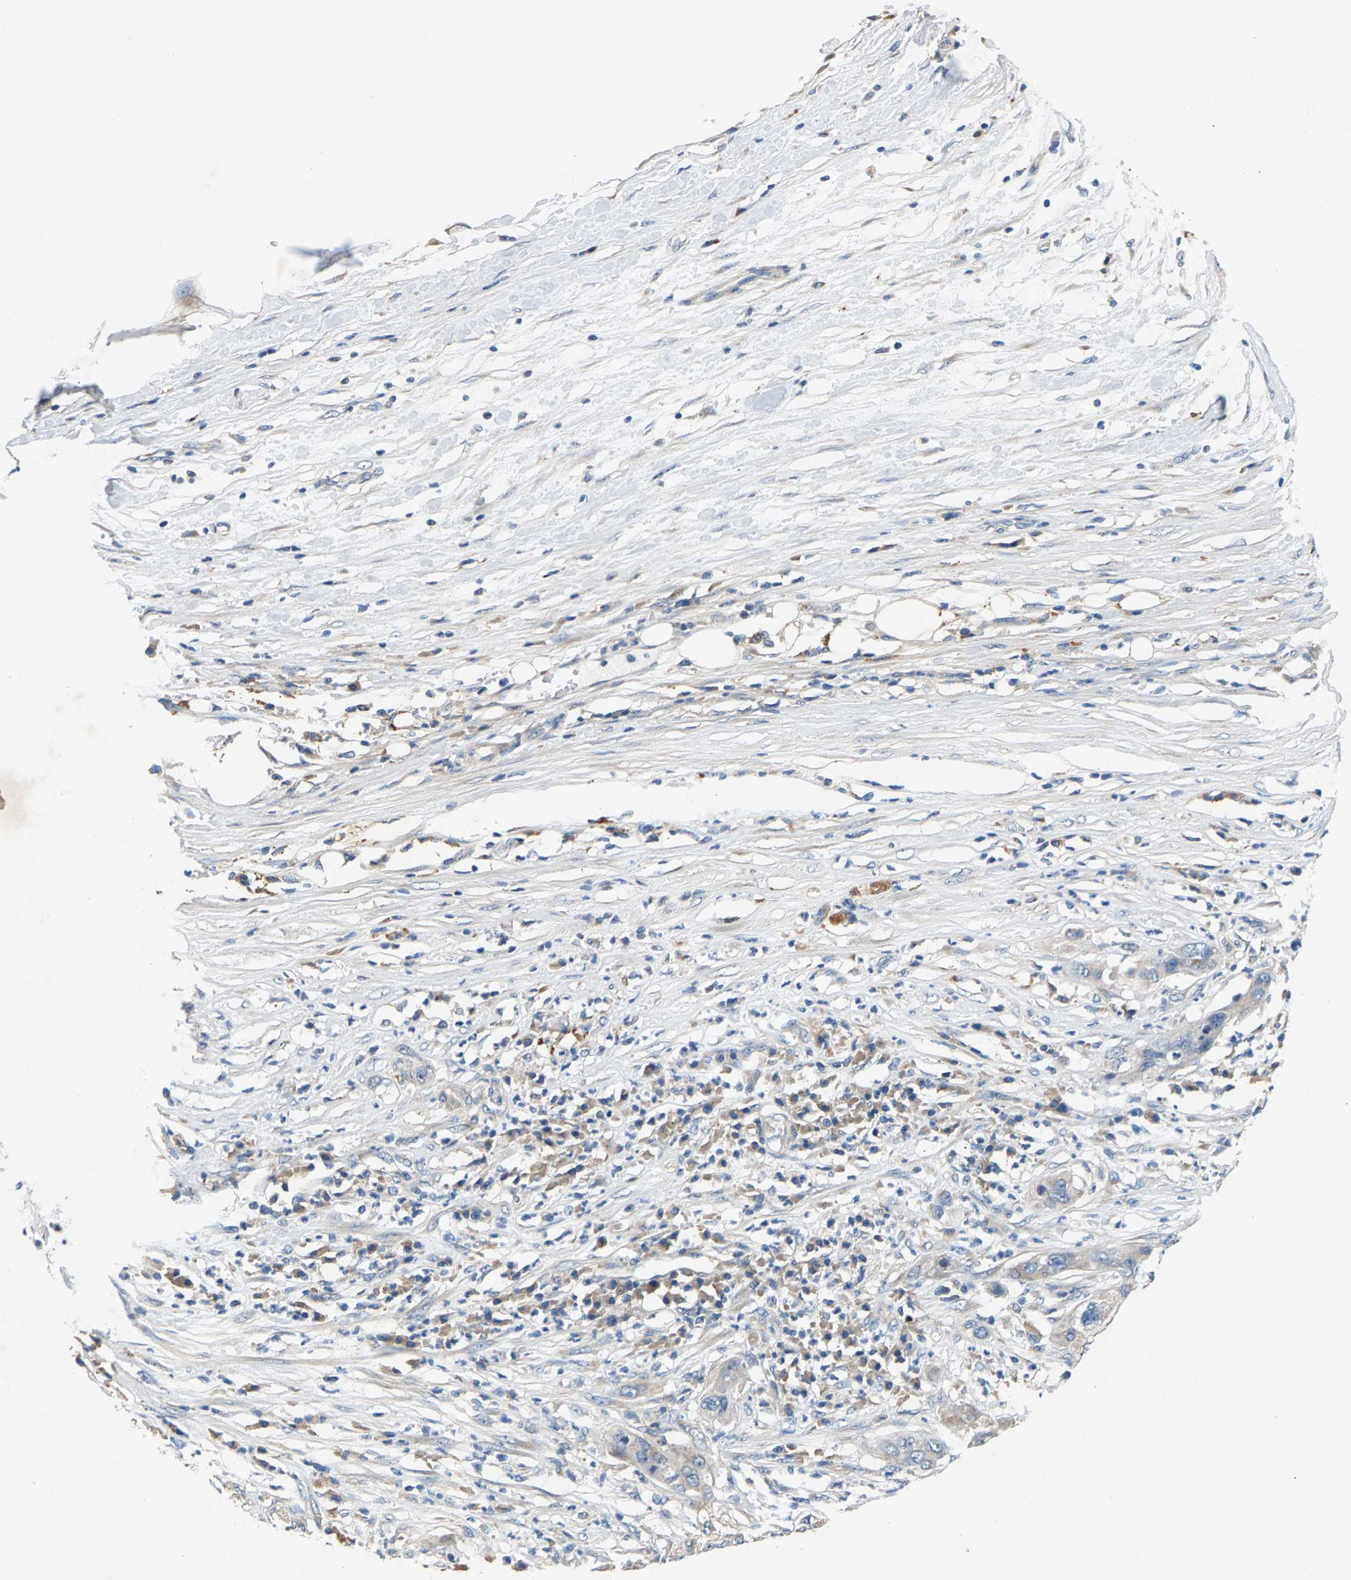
{"staining": {"intensity": "weak", "quantity": "<25%", "location": "cytoplasmic/membranous"}, "tissue": "pancreatic cancer", "cell_type": "Tumor cells", "image_type": "cancer", "snomed": [{"axis": "morphology", "description": "Adenocarcinoma, NOS"}, {"axis": "topography", "description": "Pancreas"}], "caption": "This histopathology image is of pancreatic cancer stained with immunohistochemistry (IHC) to label a protein in brown with the nuclei are counter-stained blue. There is no positivity in tumor cells.", "gene": "NT5C", "patient": {"sex": "female", "age": 78}}